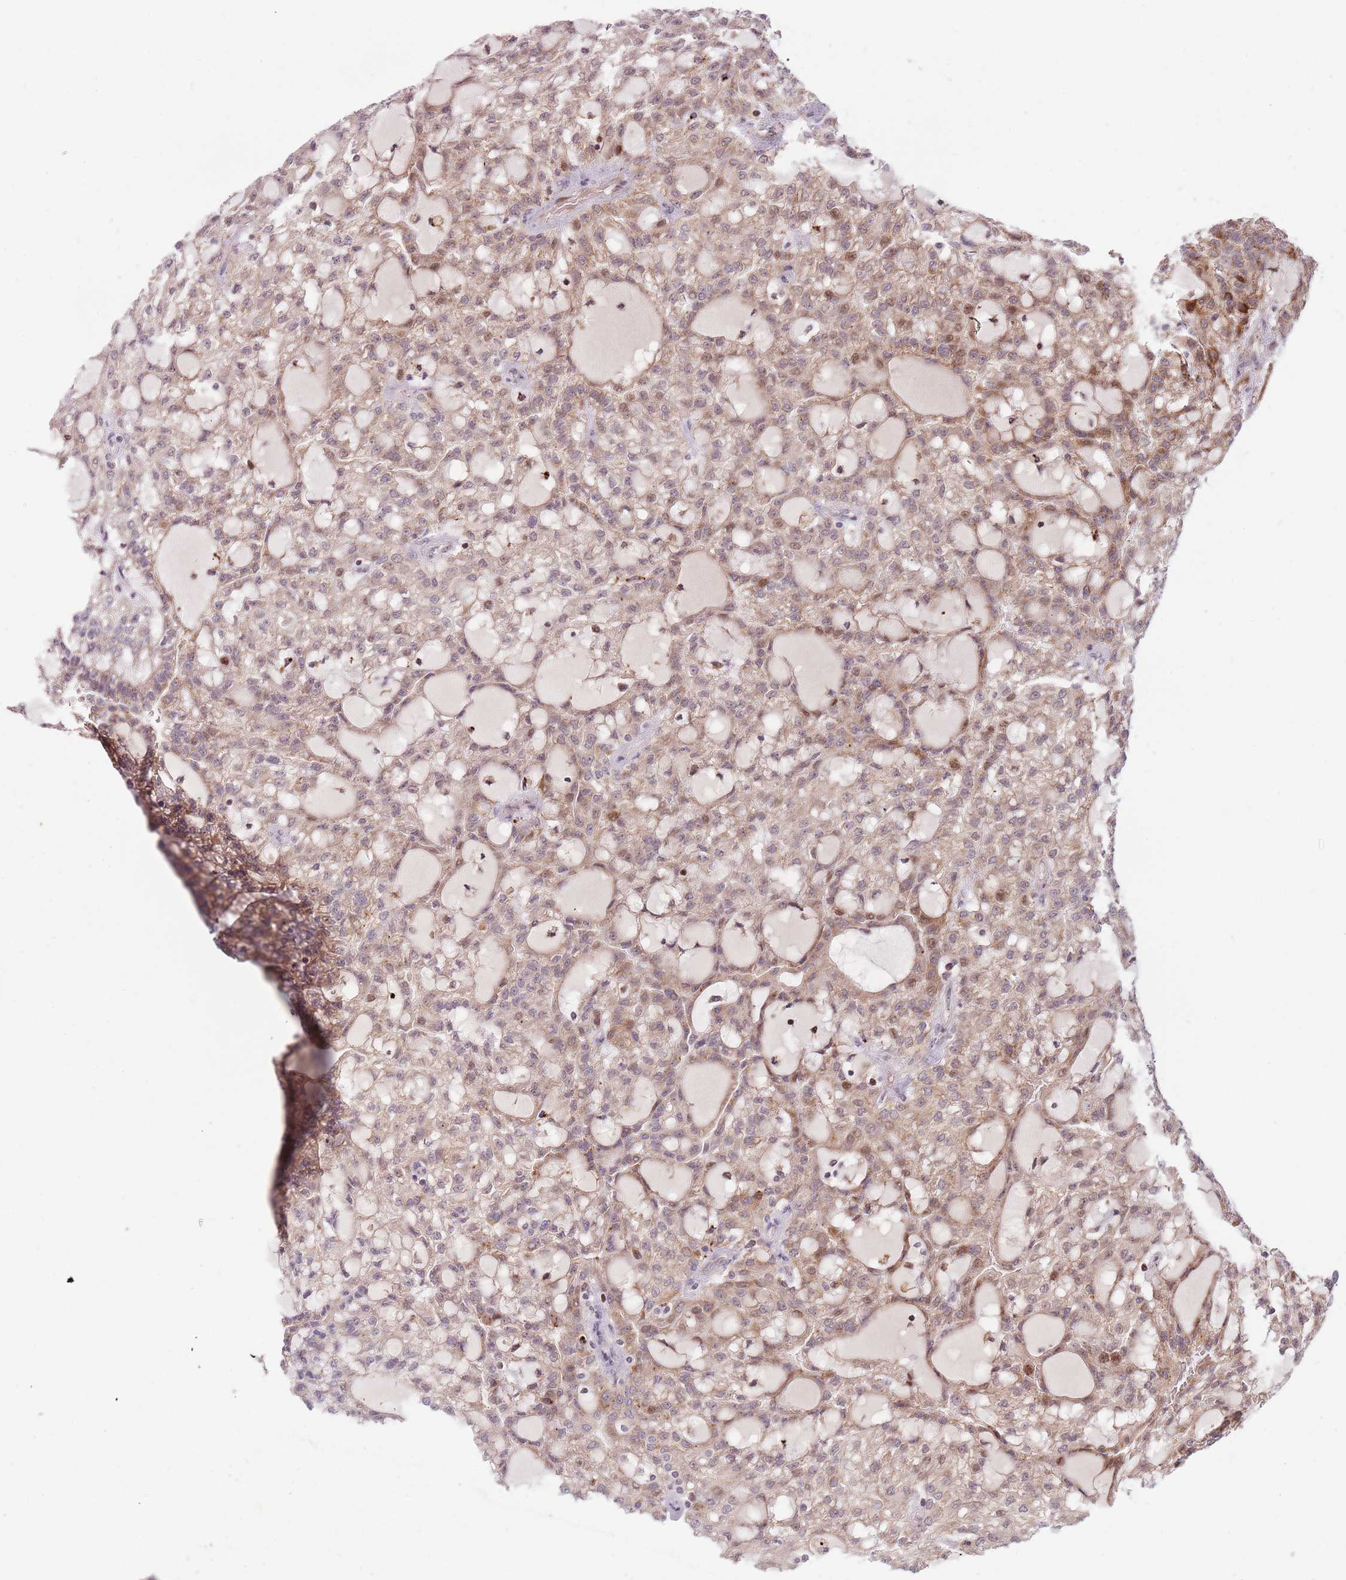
{"staining": {"intensity": "weak", "quantity": "25%-75%", "location": "cytoplasmic/membranous,nuclear"}, "tissue": "renal cancer", "cell_type": "Tumor cells", "image_type": "cancer", "snomed": [{"axis": "morphology", "description": "Adenocarcinoma, NOS"}, {"axis": "topography", "description": "Kidney"}], "caption": "Renal adenocarcinoma tissue exhibits weak cytoplasmic/membranous and nuclear staining in about 25%-75% of tumor cells, visualized by immunohistochemistry.", "gene": "ULK3", "patient": {"sex": "male", "age": 63}}